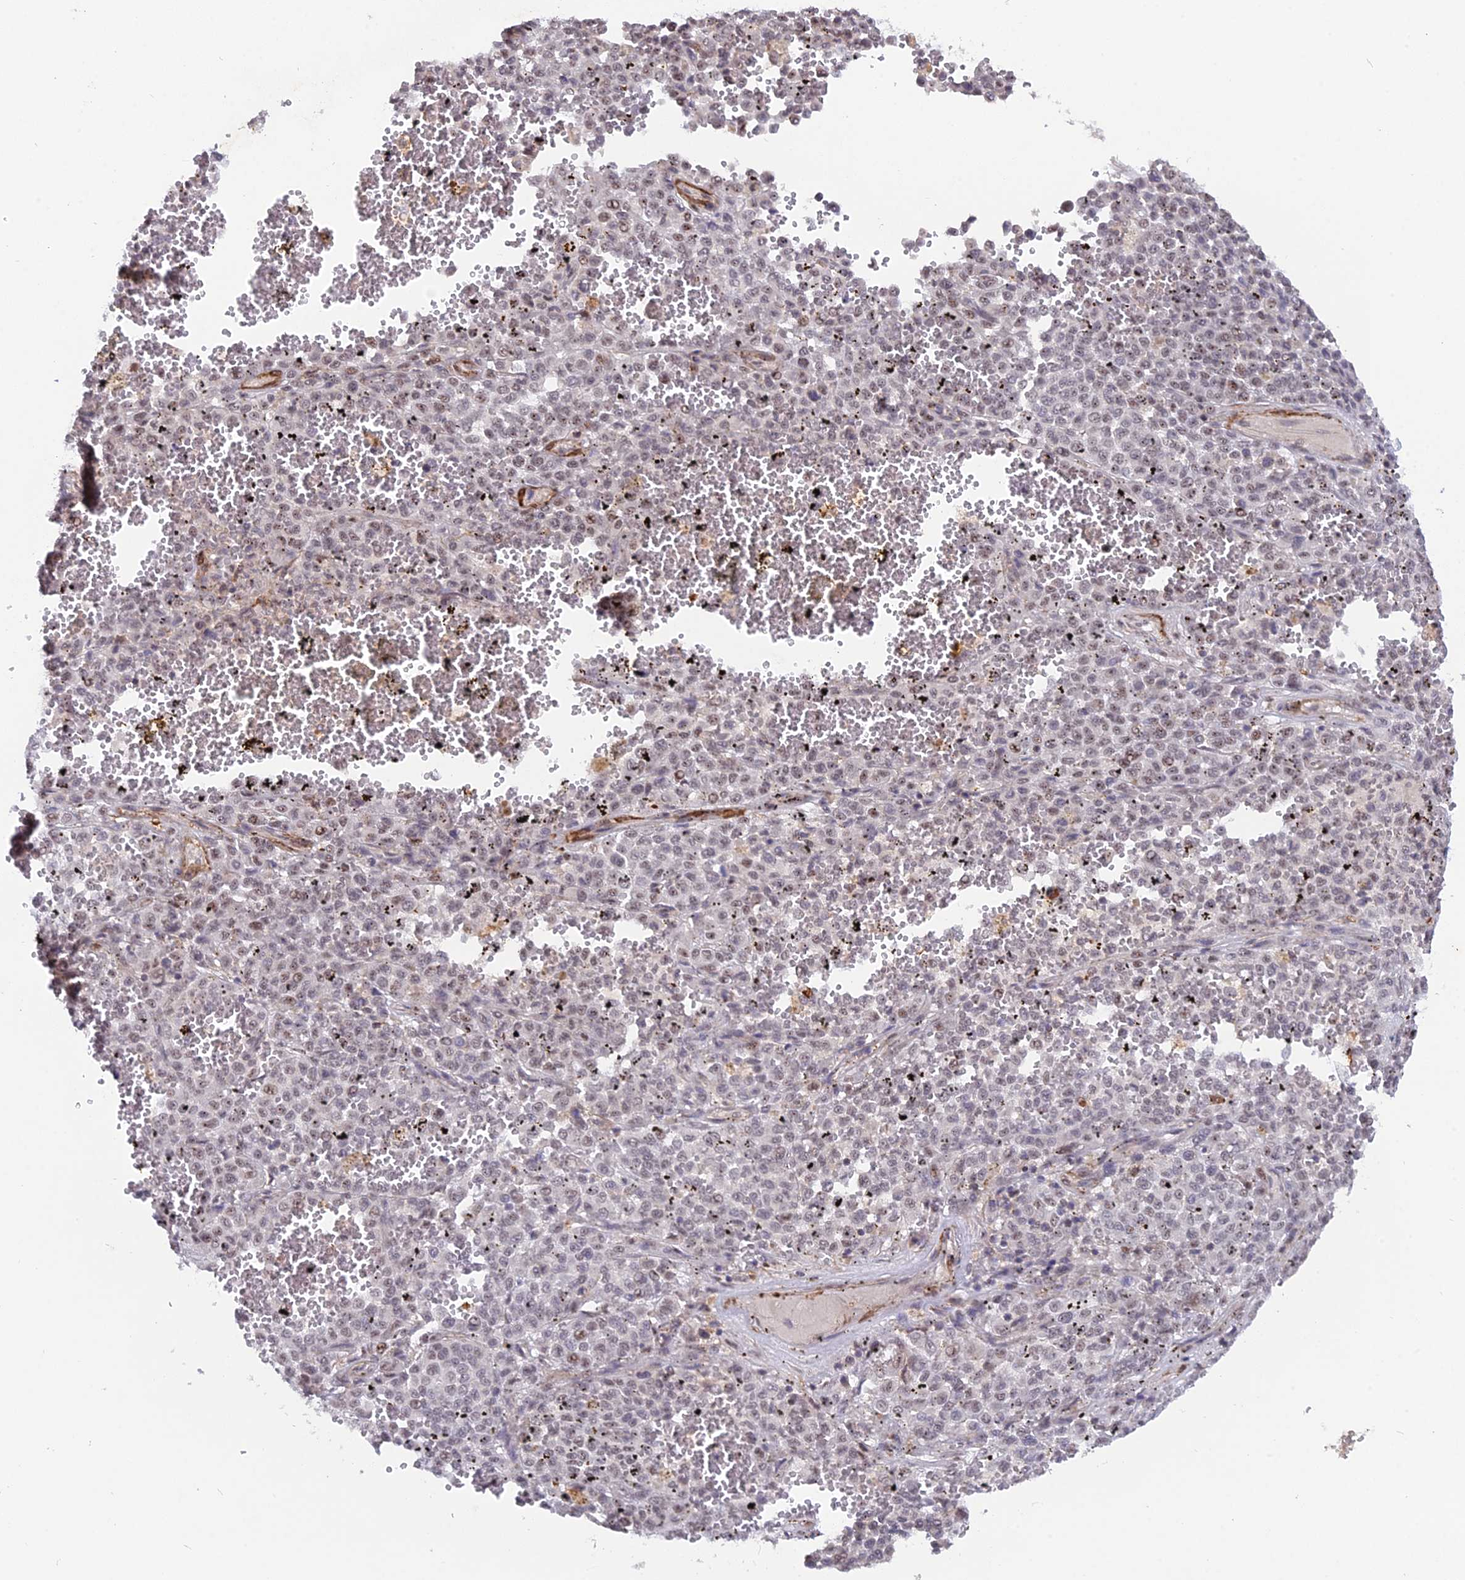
{"staining": {"intensity": "weak", "quantity": "25%-75%", "location": "nuclear"}, "tissue": "melanoma", "cell_type": "Tumor cells", "image_type": "cancer", "snomed": [{"axis": "morphology", "description": "Malignant melanoma, Metastatic site"}, {"axis": "topography", "description": "Pancreas"}], "caption": "A brown stain highlights weak nuclear positivity of a protein in human malignant melanoma (metastatic site) tumor cells.", "gene": "CCDC154", "patient": {"sex": "female", "age": 30}}